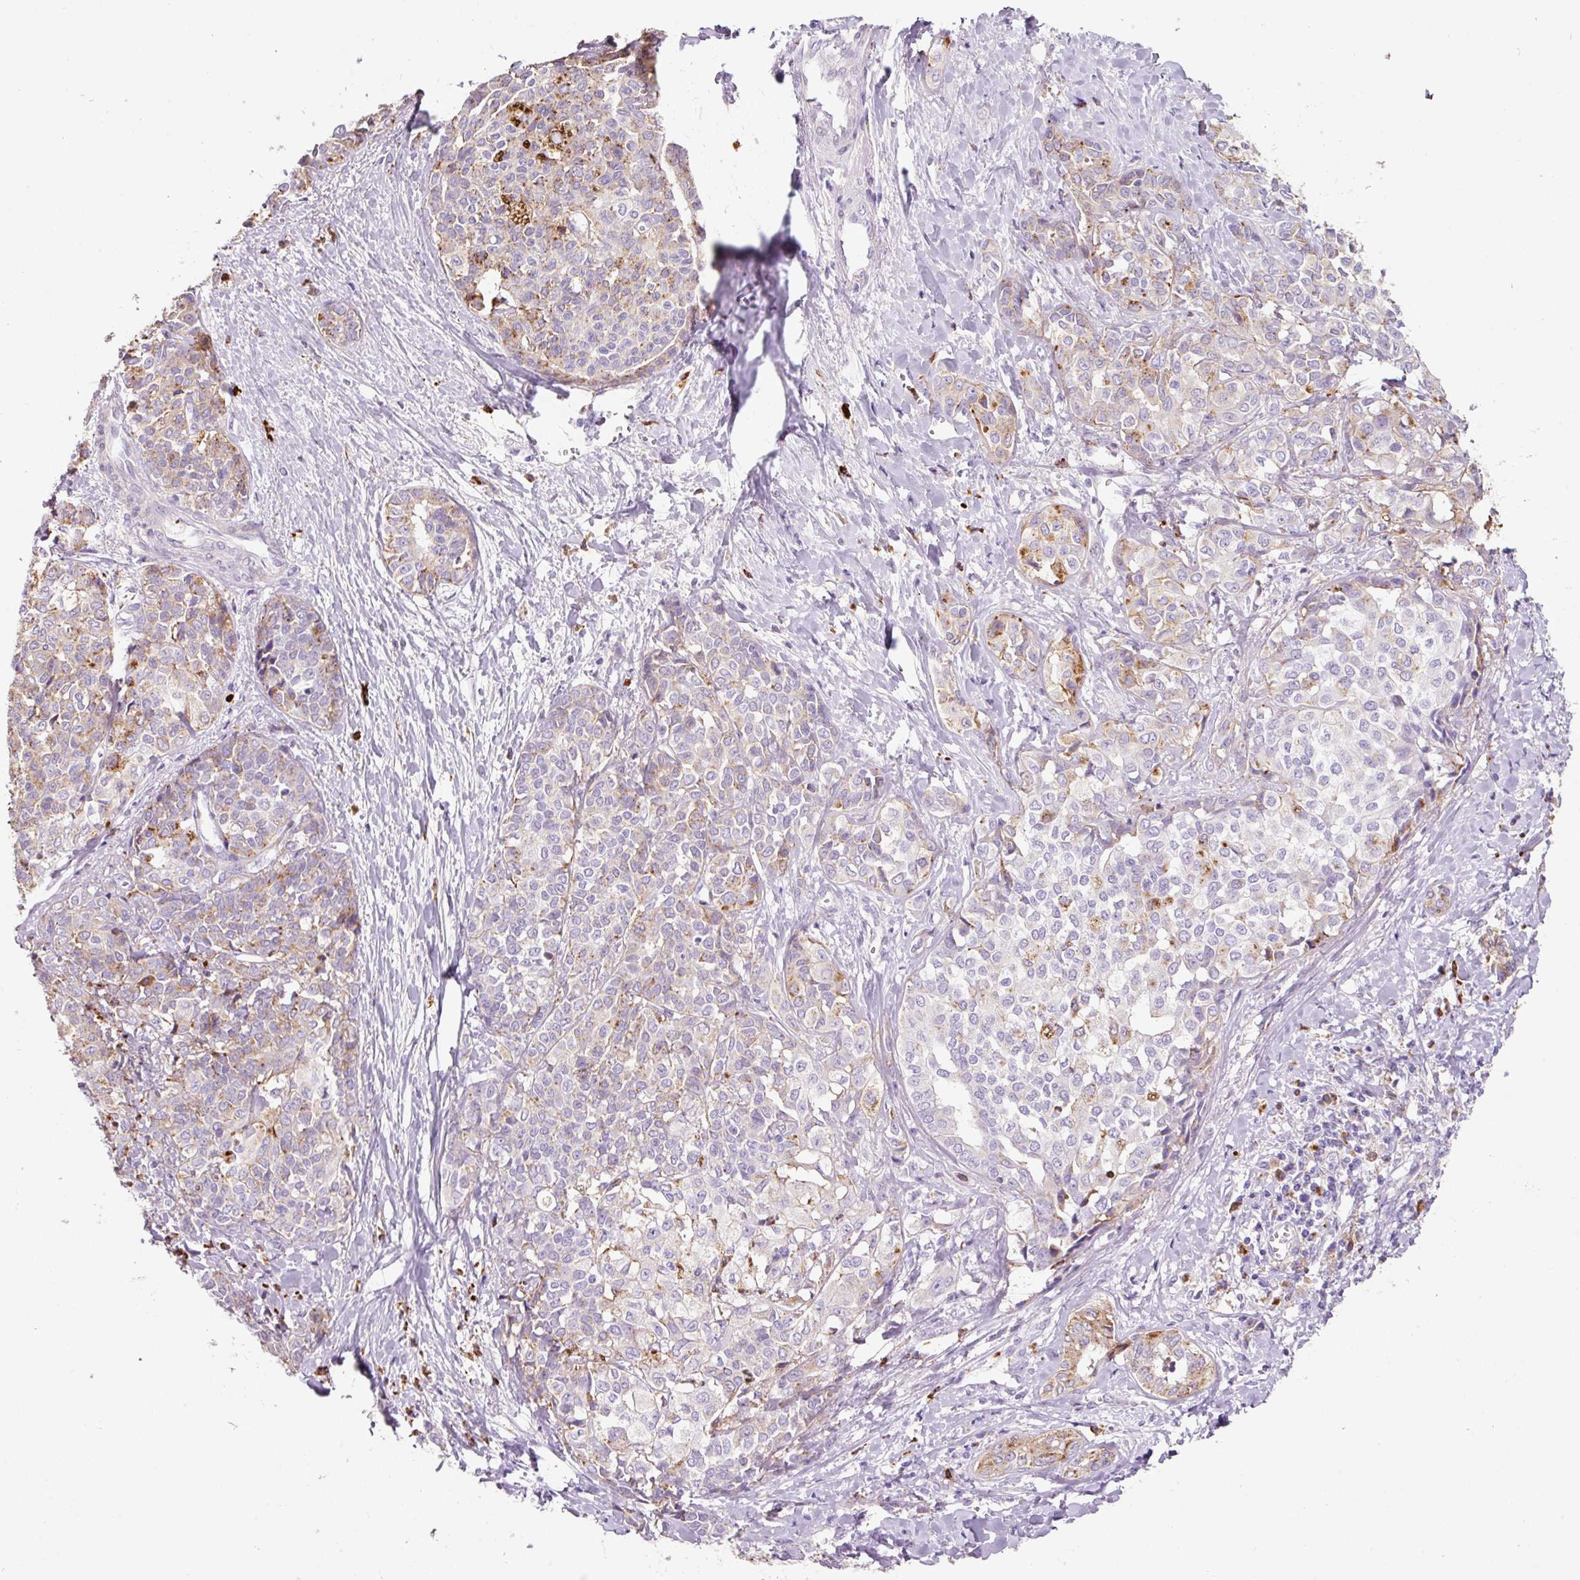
{"staining": {"intensity": "weak", "quantity": "25%-75%", "location": "cytoplasmic/membranous"}, "tissue": "liver cancer", "cell_type": "Tumor cells", "image_type": "cancer", "snomed": [{"axis": "morphology", "description": "Cholangiocarcinoma"}, {"axis": "topography", "description": "Liver"}], "caption": "The immunohistochemical stain labels weak cytoplasmic/membranous staining in tumor cells of liver cancer tissue.", "gene": "TMC8", "patient": {"sex": "female", "age": 77}}